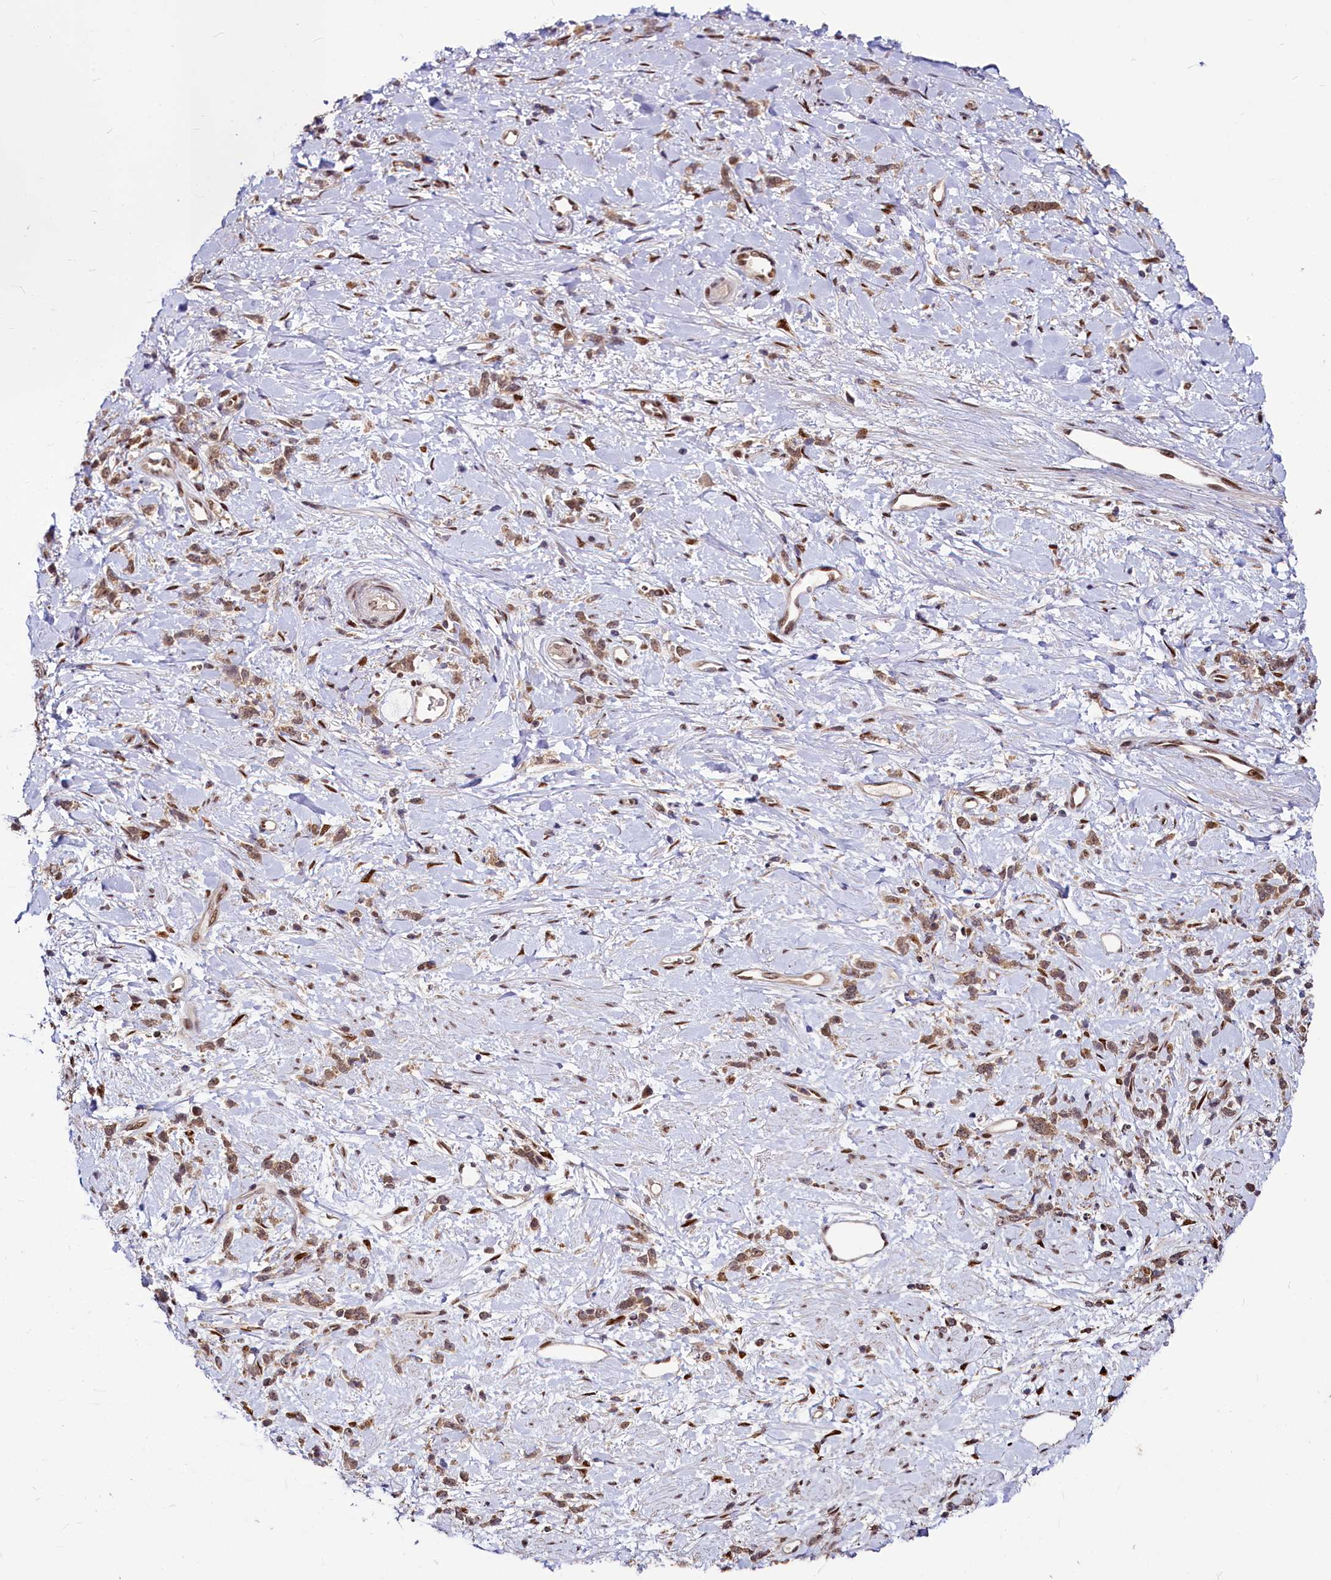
{"staining": {"intensity": "moderate", "quantity": ">75%", "location": "cytoplasmic/membranous,nuclear"}, "tissue": "stomach cancer", "cell_type": "Tumor cells", "image_type": "cancer", "snomed": [{"axis": "morphology", "description": "Adenocarcinoma, NOS"}, {"axis": "topography", "description": "Stomach"}], "caption": "Stomach cancer was stained to show a protein in brown. There is medium levels of moderate cytoplasmic/membranous and nuclear positivity in about >75% of tumor cells.", "gene": "MAML2", "patient": {"sex": "female", "age": 60}}